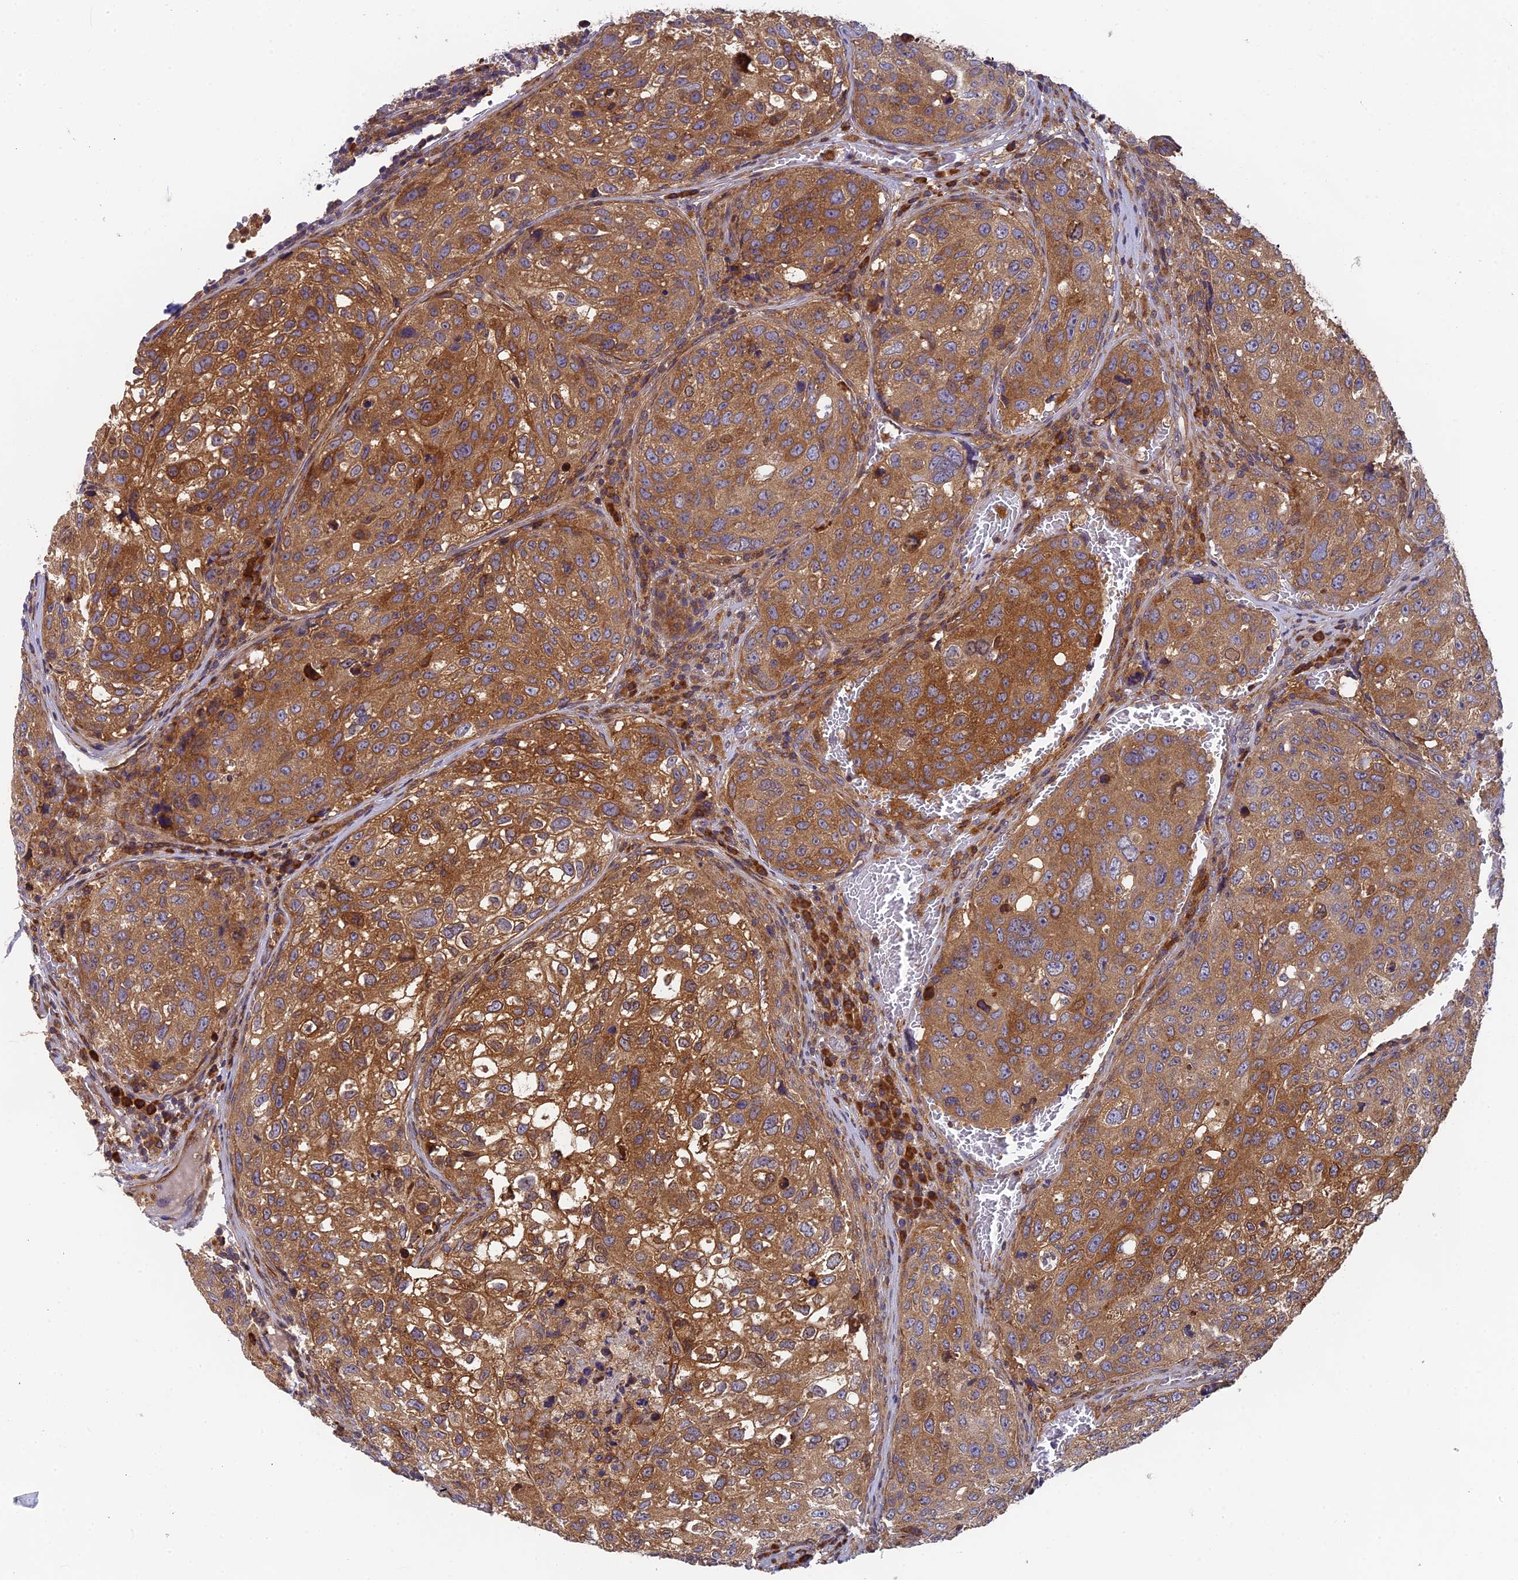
{"staining": {"intensity": "moderate", "quantity": ">75%", "location": "cytoplasmic/membranous"}, "tissue": "urothelial cancer", "cell_type": "Tumor cells", "image_type": "cancer", "snomed": [{"axis": "morphology", "description": "Urothelial carcinoma, High grade"}, {"axis": "topography", "description": "Lymph node"}, {"axis": "topography", "description": "Urinary bladder"}], "caption": "IHC of urothelial cancer shows medium levels of moderate cytoplasmic/membranous expression in approximately >75% of tumor cells.", "gene": "IPO5", "patient": {"sex": "male", "age": 51}}